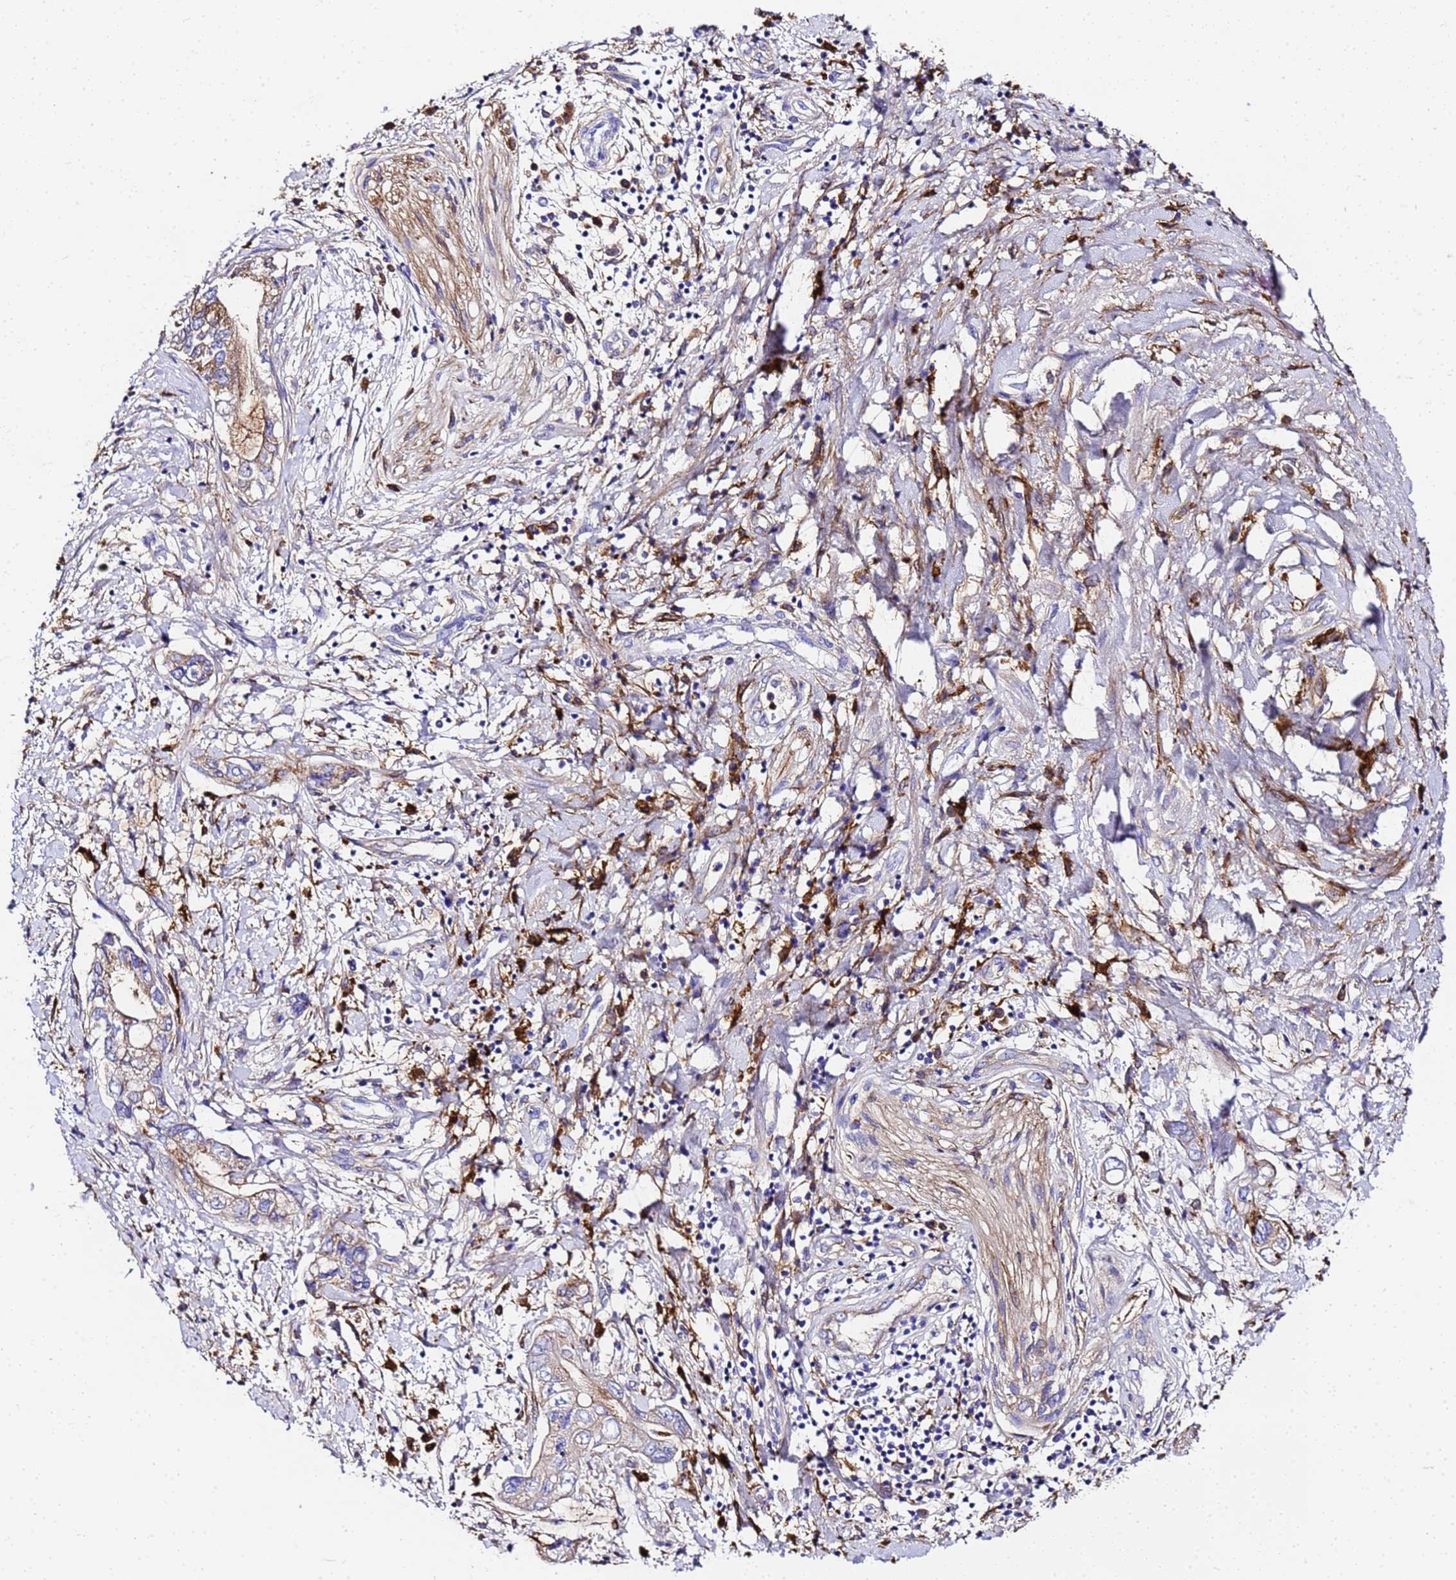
{"staining": {"intensity": "weak", "quantity": "<25%", "location": "cytoplasmic/membranous"}, "tissue": "pancreatic cancer", "cell_type": "Tumor cells", "image_type": "cancer", "snomed": [{"axis": "morphology", "description": "Adenocarcinoma, NOS"}, {"axis": "topography", "description": "Pancreas"}], "caption": "The immunohistochemistry (IHC) photomicrograph has no significant staining in tumor cells of adenocarcinoma (pancreatic) tissue.", "gene": "FTL", "patient": {"sex": "female", "age": 73}}